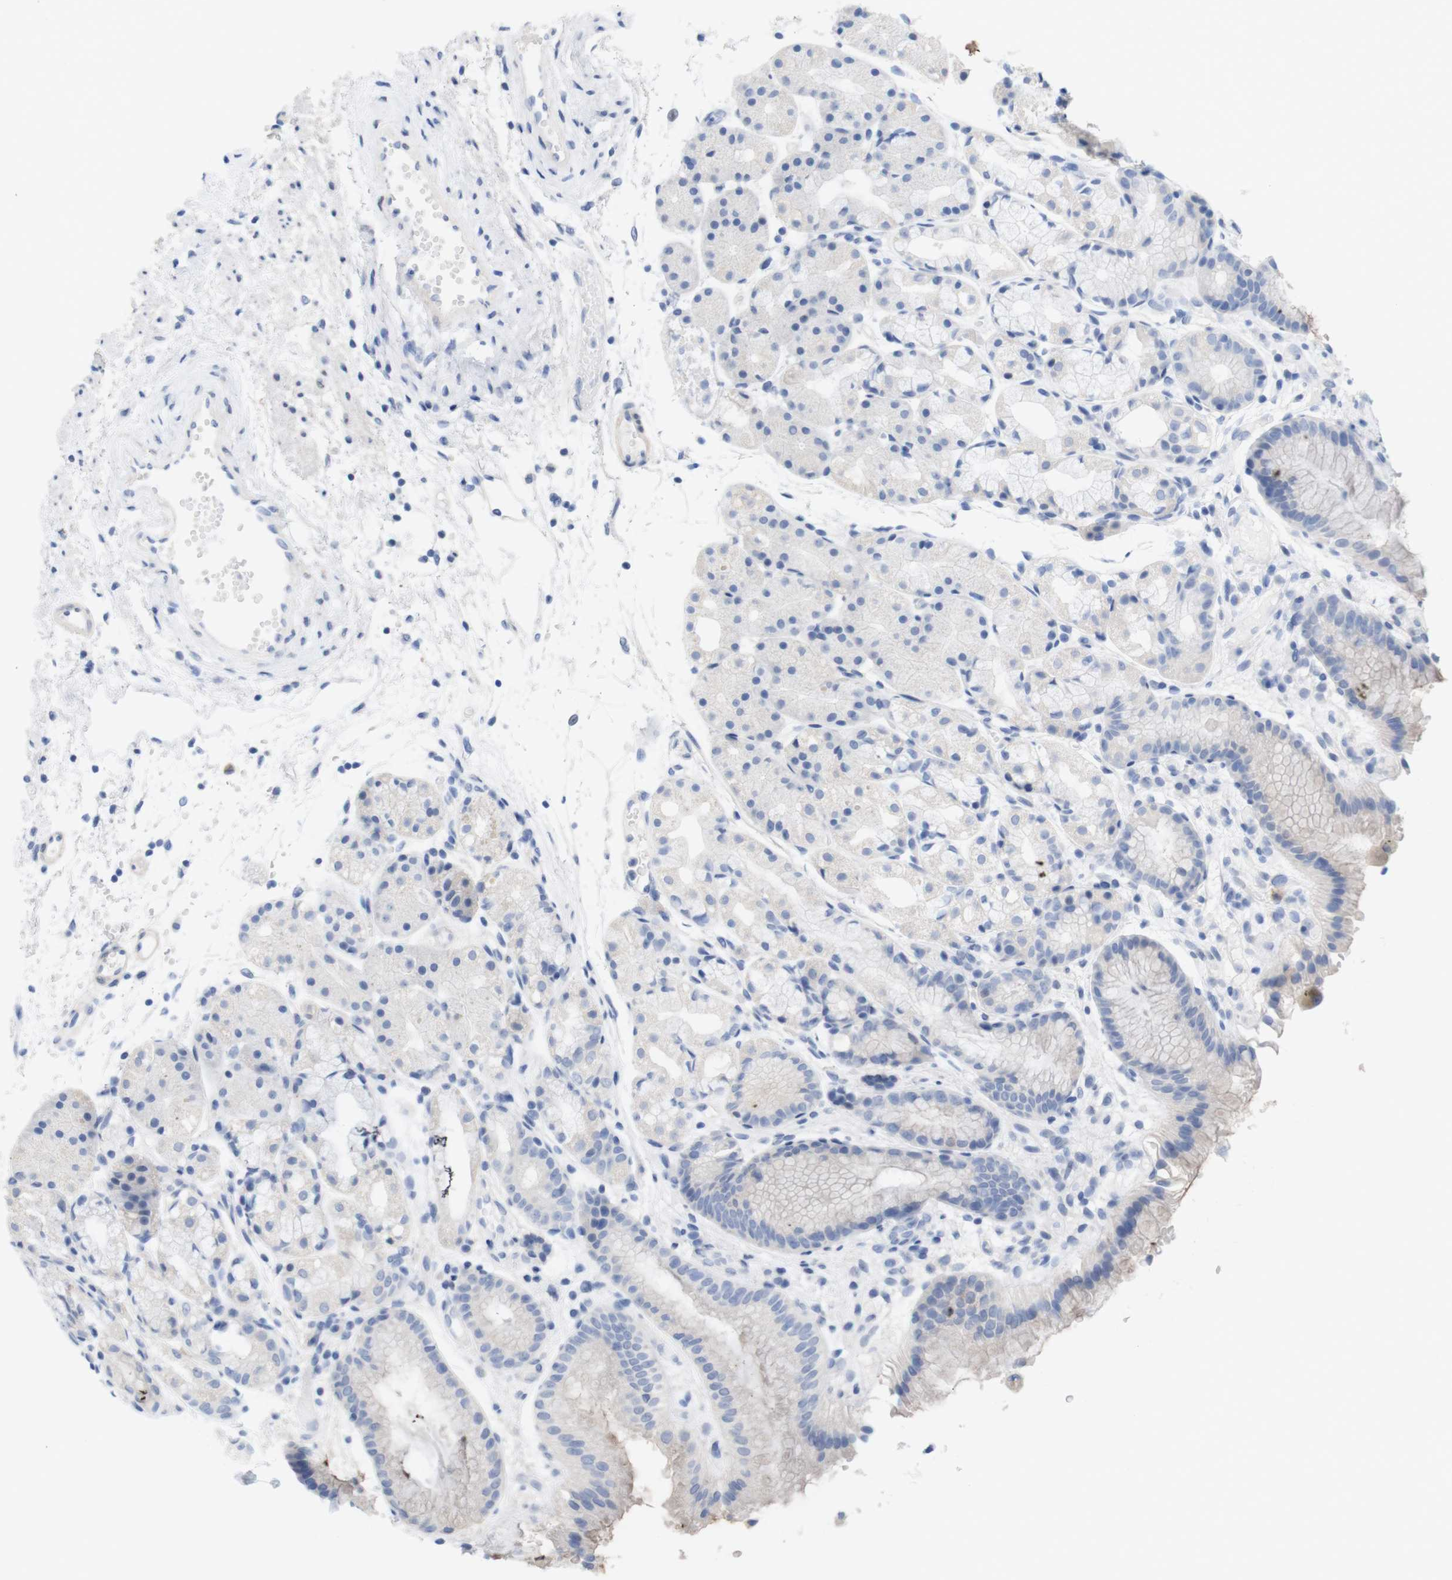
{"staining": {"intensity": "negative", "quantity": "none", "location": "none"}, "tissue": "stomach", "cell_type": "Glandular cells", "image_type": "normal", "snomed": [{"axis": "morphology", "description": "Normal tissue, NOS"}, {"axis": "topography", "description": "Stomach, upper"}], "caption": "An image of stomach stained for a protein exhibits no brown staining in glandular cells.", "gene": "PNMA1", "patient": {"sex": "male", "age": 72}}